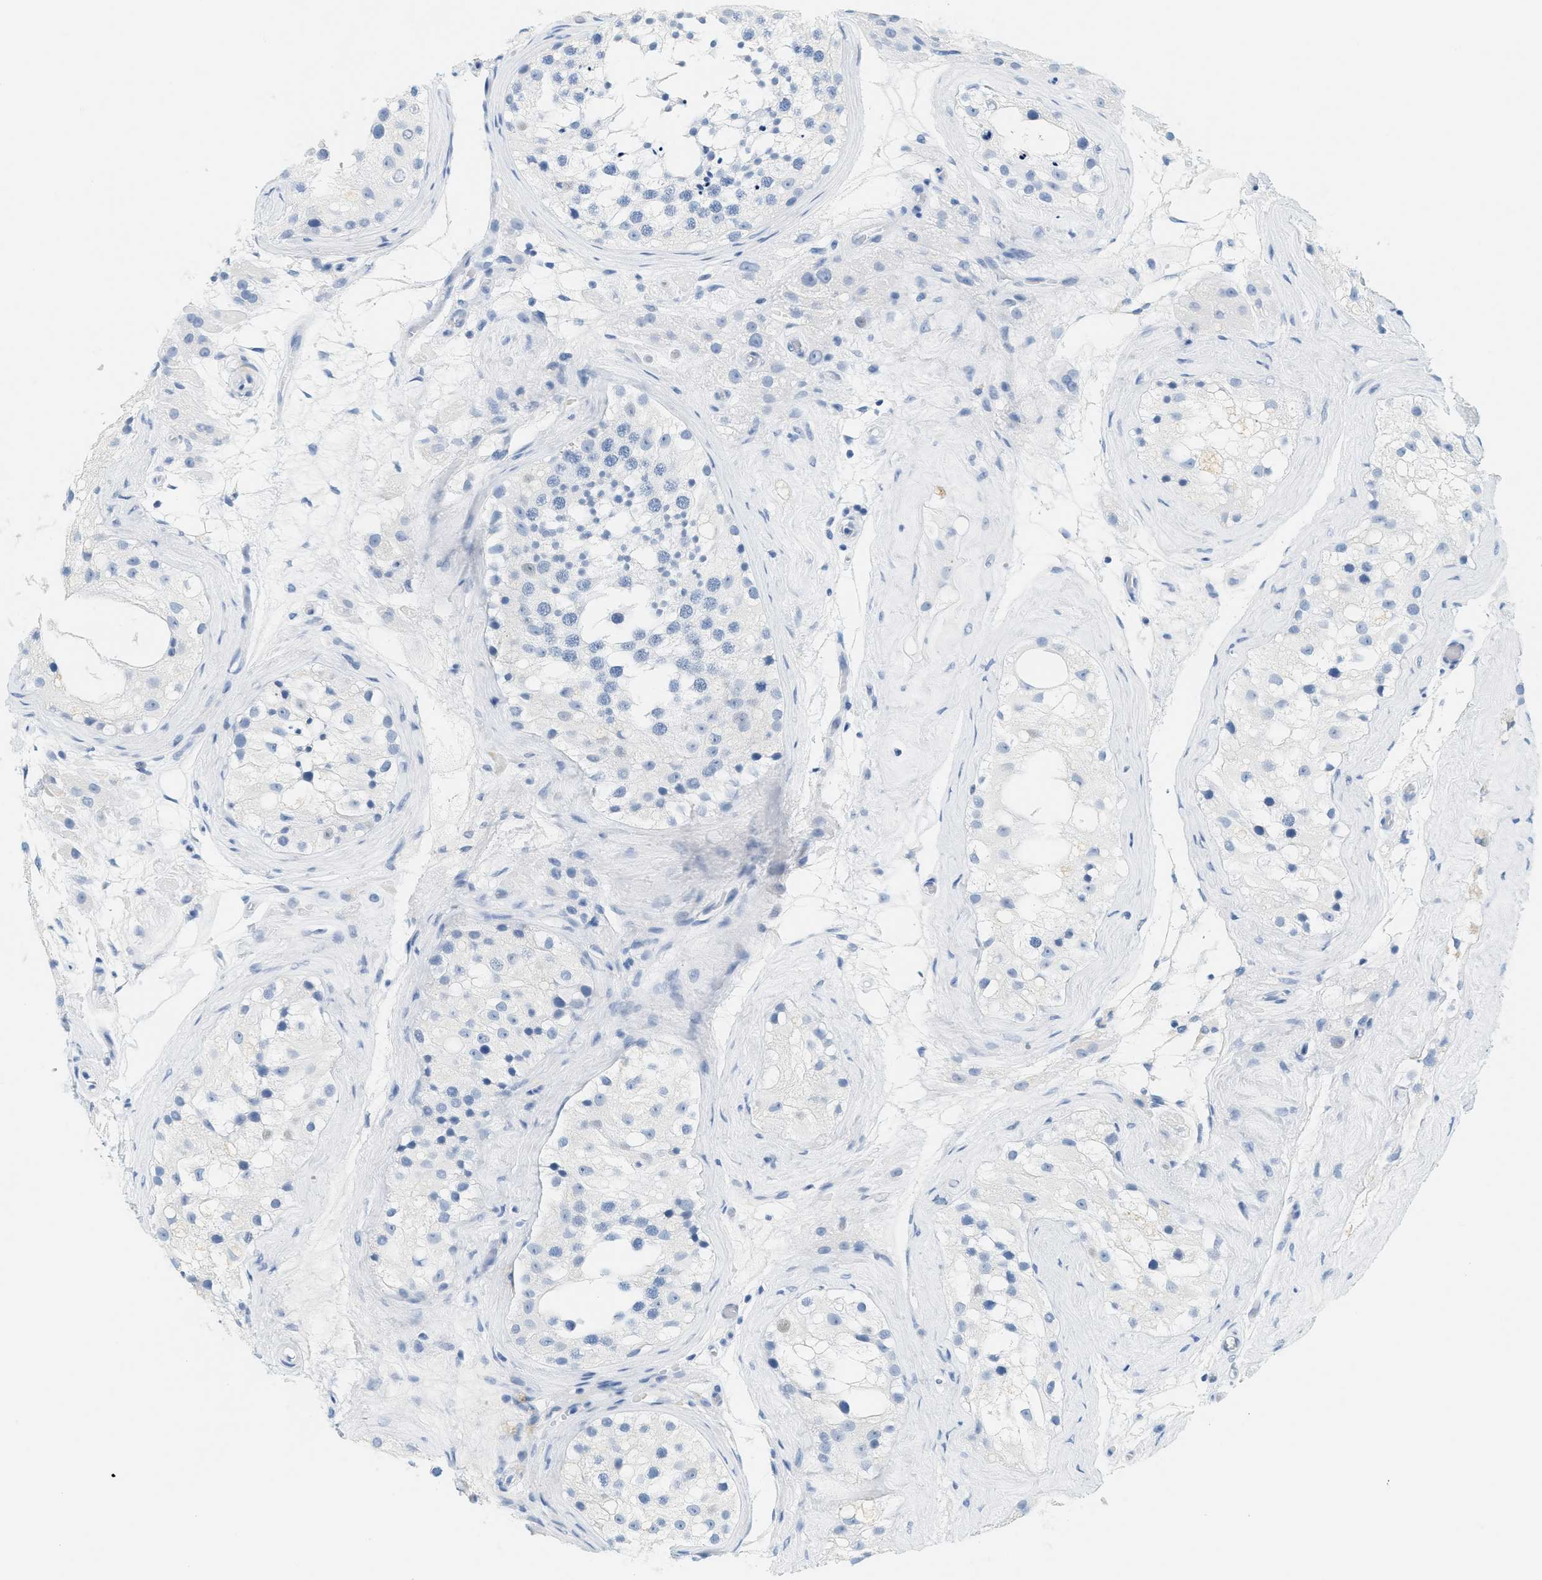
{"staining": {"intensity": "negative", "quantity": "none", "location": "none"}, "tissue": "testis", "cell_type": "Cells in seminiferous ducts", "image_type": "normal", "snomed": [{"axis": "morphology", "description": "Normal tissue, NOS"}, {"axis": "morphology", "description": "Seminoma, NOS"}, {"axis": "topography", "description": "Testis"}], "caption": "DAB (3,3'-diaminobenzidine) immunohistochemical staining of normal testis reveals no significant positivity in cells in seminiferous ducts.", "gene": "LCN2", "patient": {"sex": "male", "age": 71}}